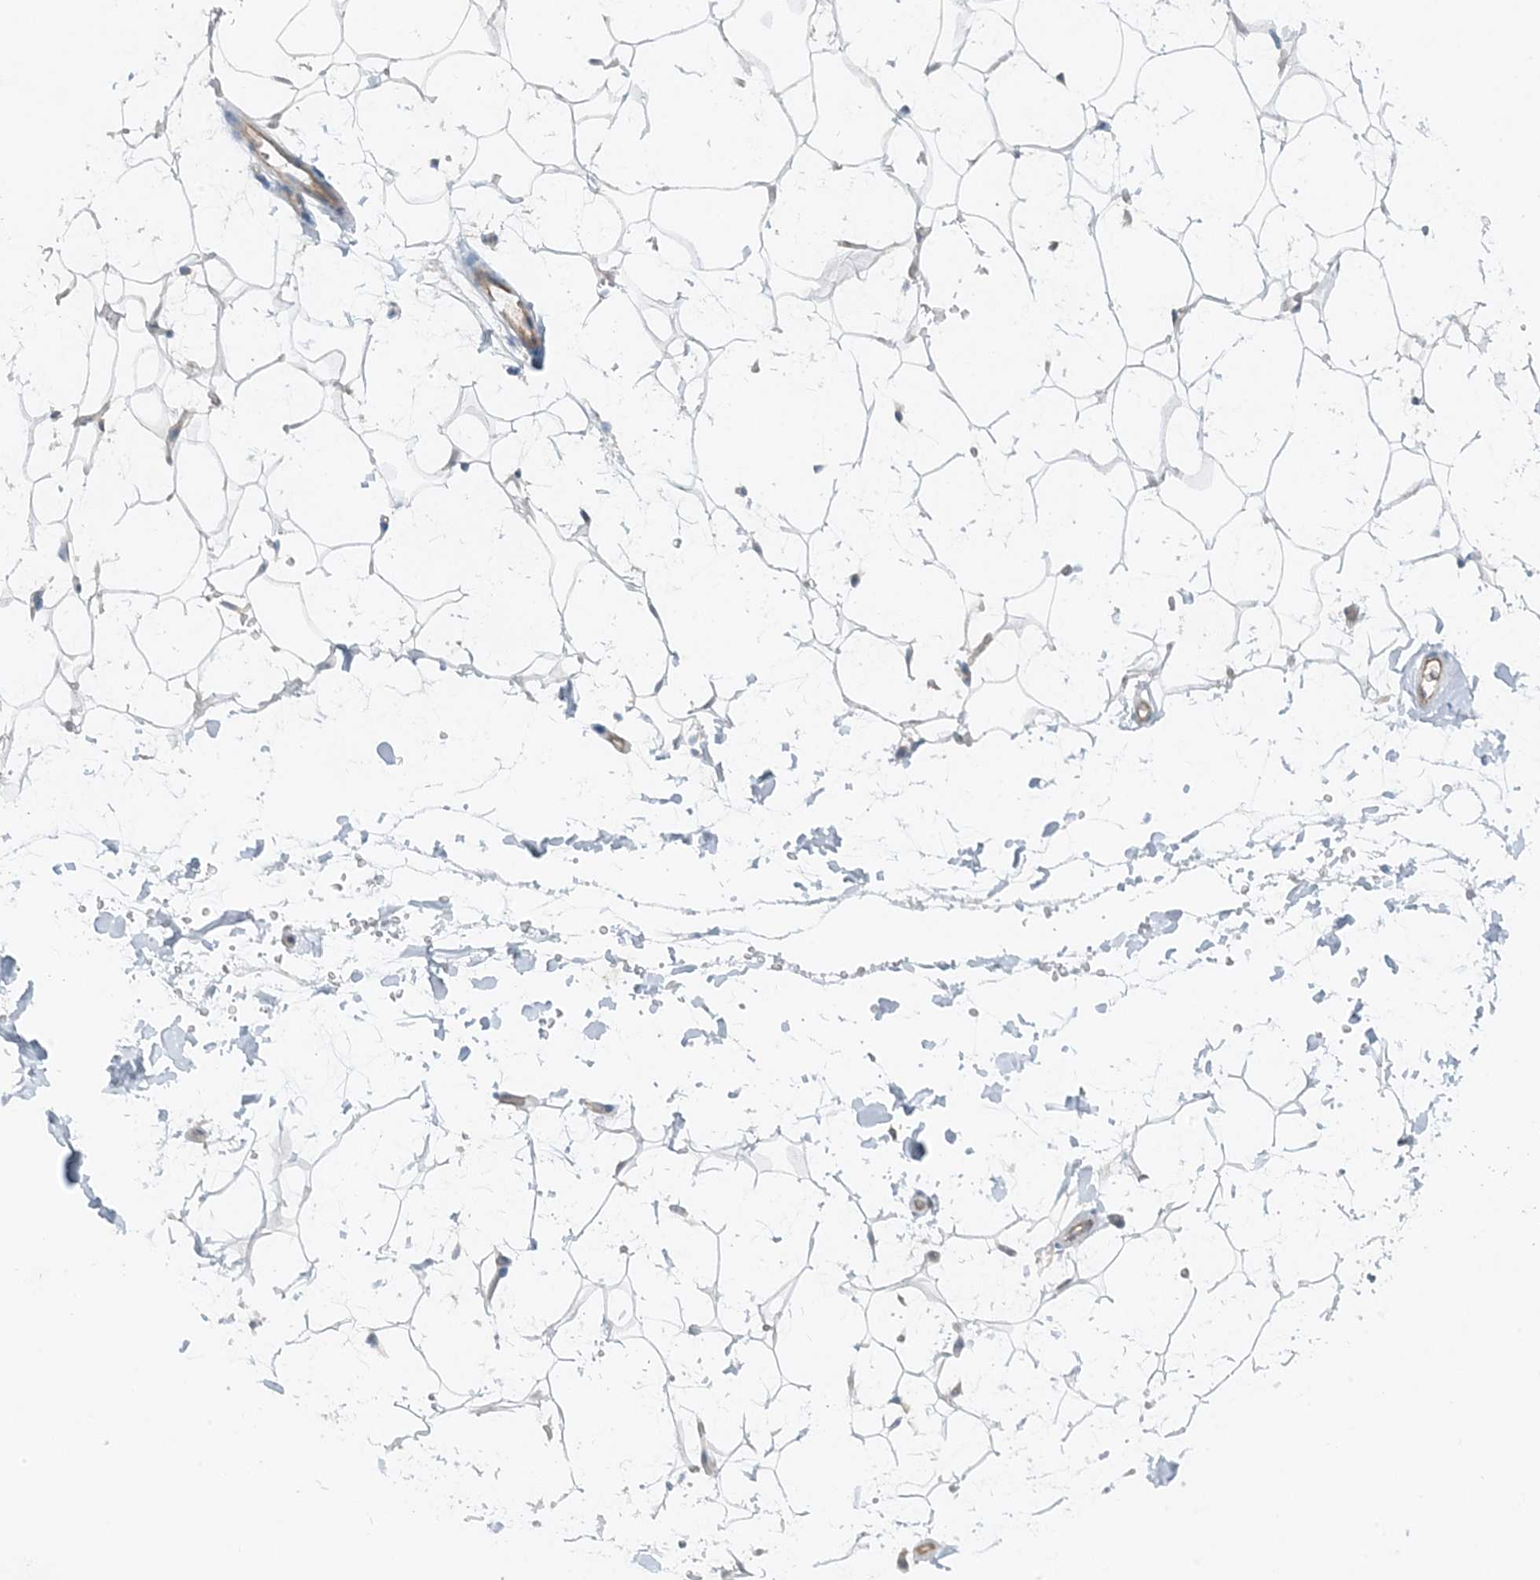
{"staining": {"intensity": "negative", "quantity": "none", "location": "none"}, "tissue": "adipose tissue", "cell_type": "Adipocytes", "image_type": "normal", "snomed": [{"axis": "morphology", "description": "Normal tissue, NOS"}, {"axis": "topography", "description": "Breast"}], "caption": "Immunohistochemical staining of benign adipose tissue displays no significant staining in adipocytes. (Stains: DAB immunohistochemistry (IHC) with hematoxylin counter stain, Microscopy: brightfield microscopy at high magnification).", "gene": "MITD1", "patient": {"sex": "female", "age": 26}}